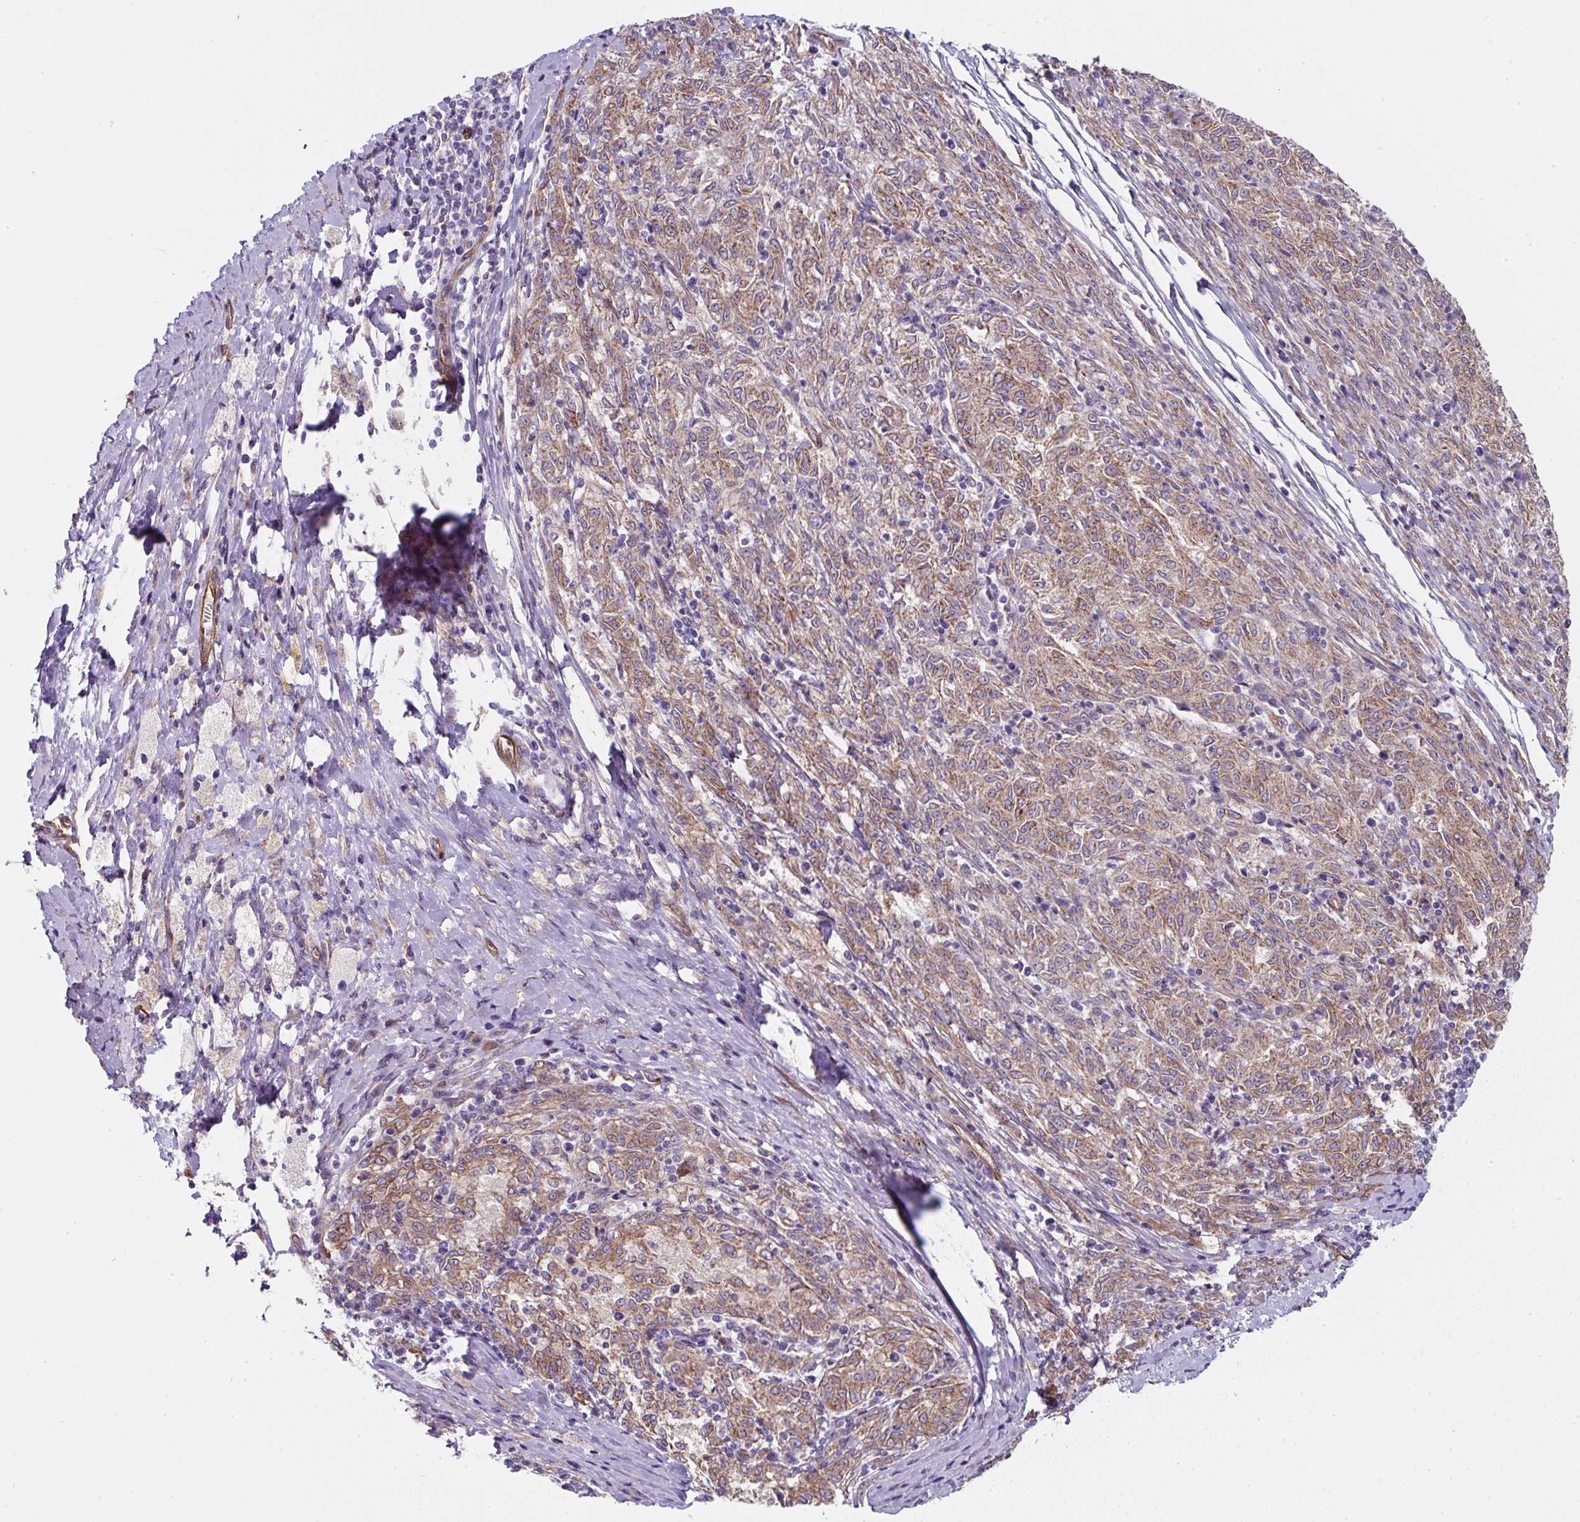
{"staining": {"intensity": "moderate", "quantity": ">75%", "location": "cytoplasmic/membranous"}, "tissue": "melanoma", "cell_type": "Tumor cells", "image_type": "cancer", "snomed": [{"axis": "morphology", "description": "Malignant melanoma, NOS"}, {"axis": "topography", "description": "Skin"}], "caption": "Melanoma stained with a brown dye demonstrates moderate cytoplasmic/membranous positive expression in about >75% of tumor cells.", "gene": "ANKUB1", "patient": {"sex": "female", "age": 72}}